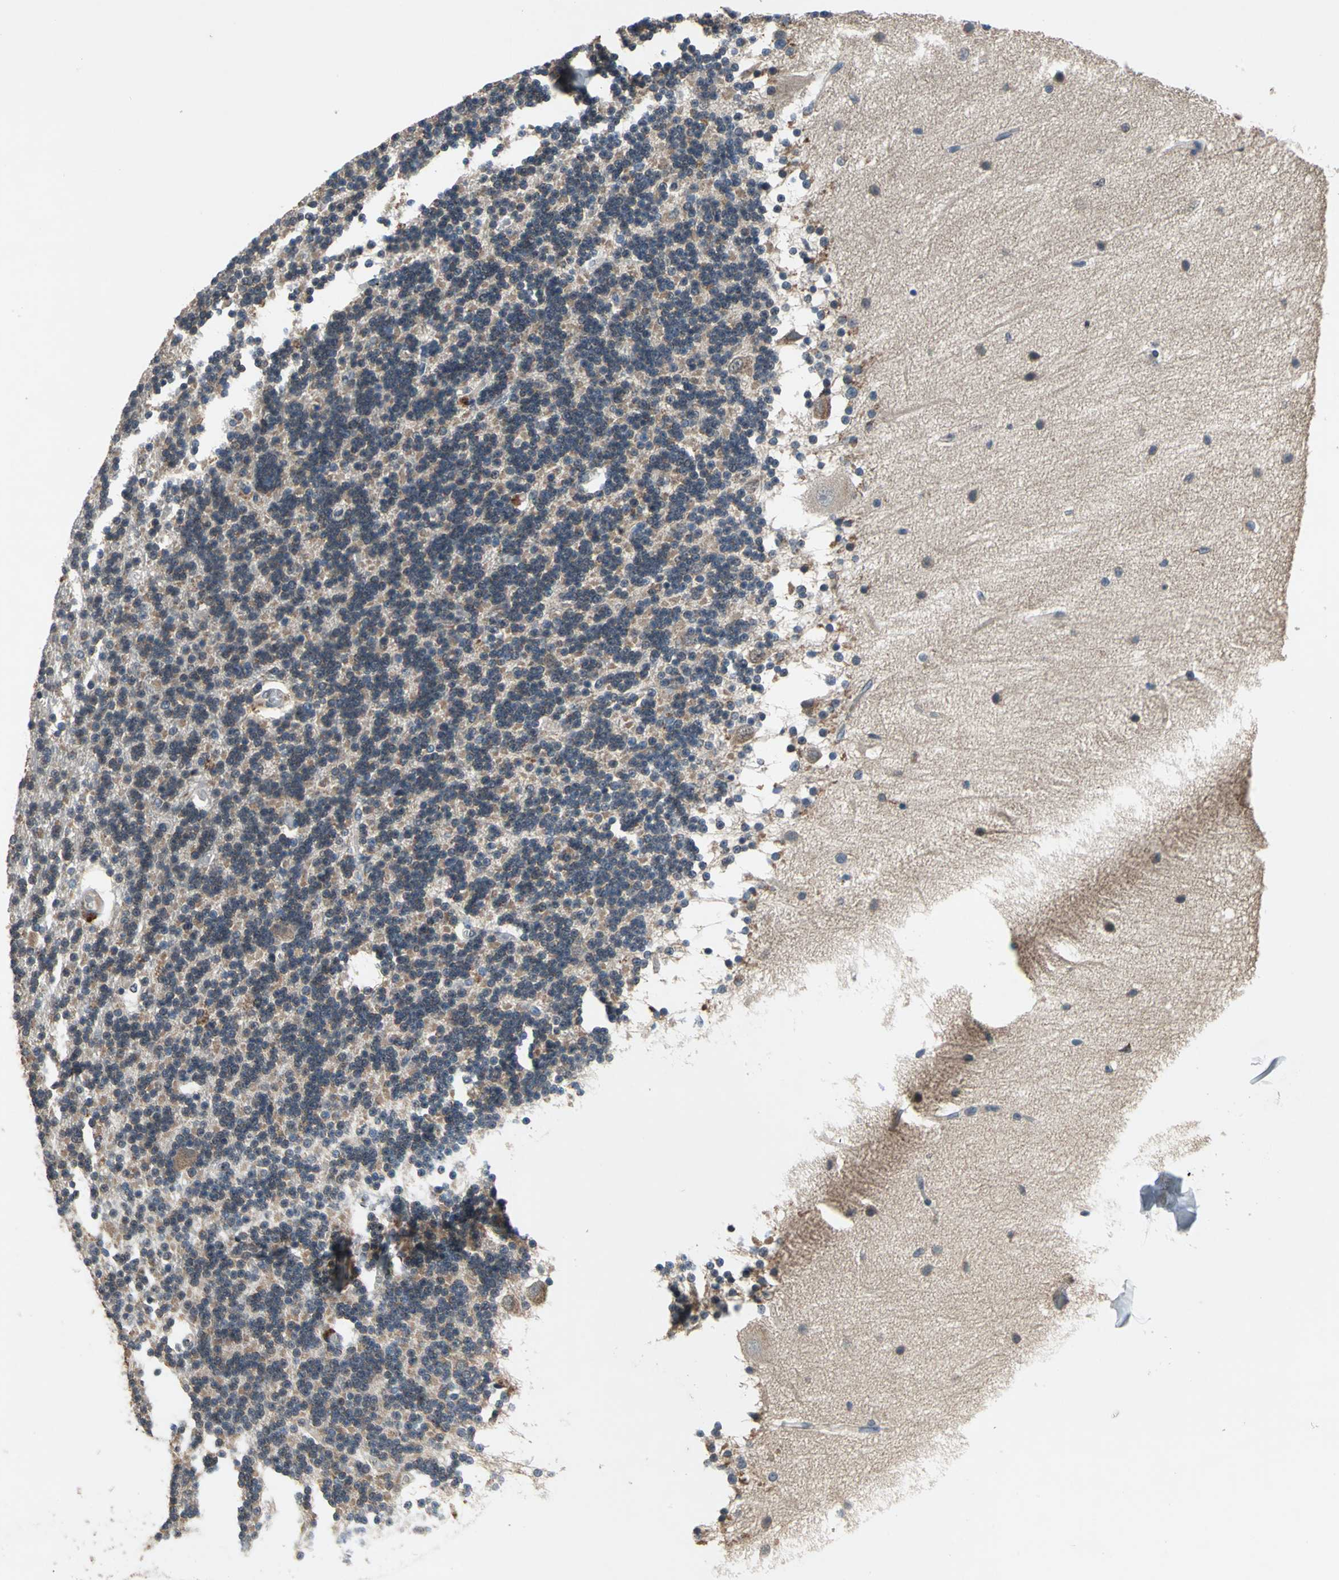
{"staining": {"intensity": "moderate", "quantity": "25%-75%", "location": "cytoplasmic/membranous"}, "tissue": "cerebellum", "cell_type": "Cells in granular layer", "image_type": "normal", "snomed": [{"axis": "morphology", "description": "Normal tissue, NOS"}, {"axis": "topography", "description": "Cerebellum"}], "caption": "This is a histology image of IHC staining of unremarkable cerebellum, which shows moderate expression in the cytoplasmic/membranous of cells in granular layer.", "gene": "NFKBIE", "patient": {"sex": "female", "age": 54}}